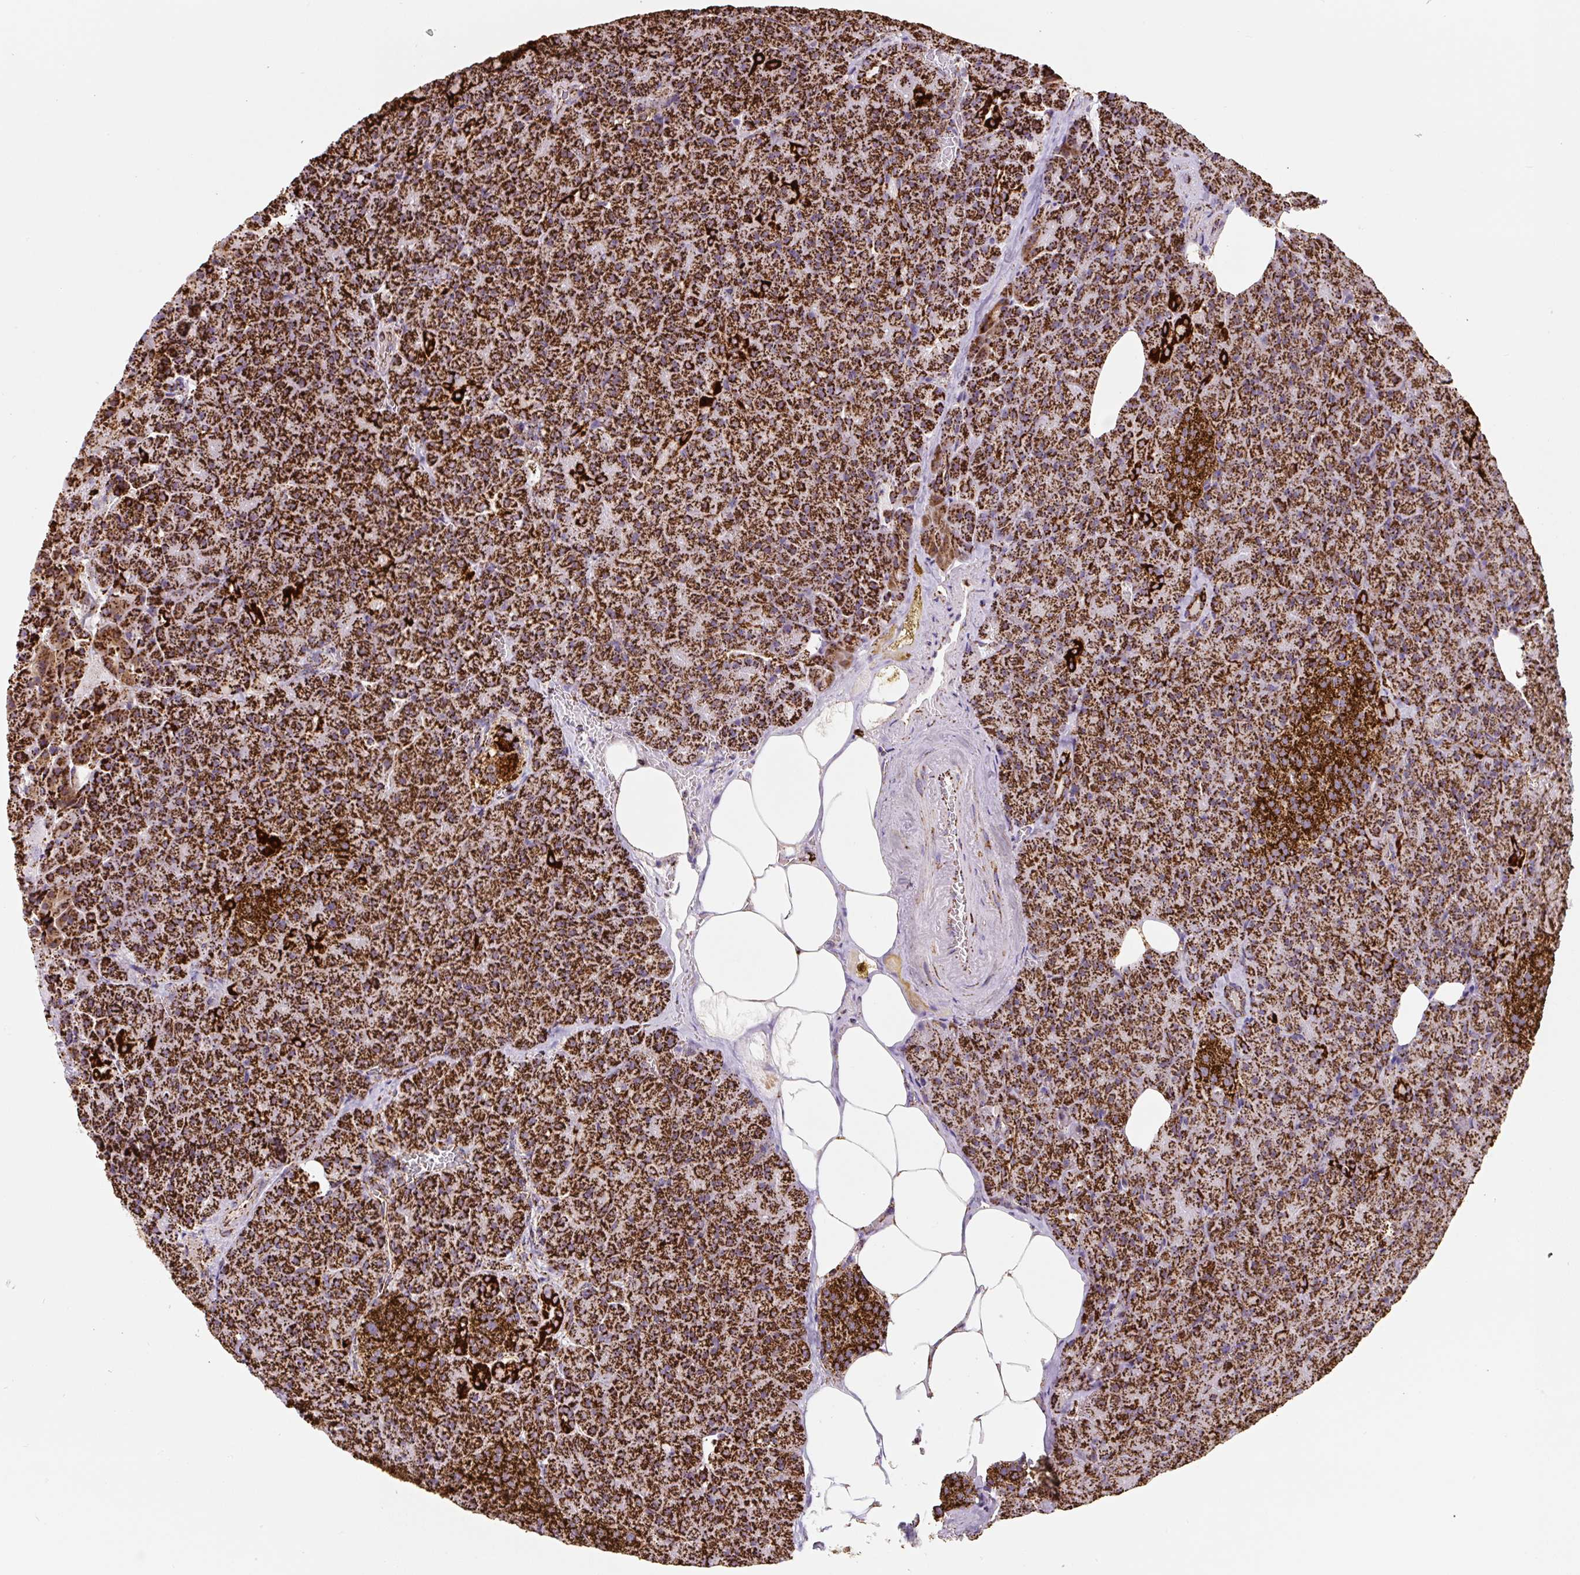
{"staining": {"intensity": "strong", "quantity": ">75%", "location": "cytoplasmic/membranous"}, "tissue": "pancreas", "cell_type": "Exocrine glandular cells", "image_type": "normal", "snomed": [{"axis": "morphology", "description": "Normal tissue, NOS"}, {"axis": "topography", "description": "Pancreas"}], "caption": "Human pancreas stained with a protein marker exhibits strong staining in exocrine glandular cells.", "gene": "ATP5F1A", "patient": {"sex": "female", "age": 74}}